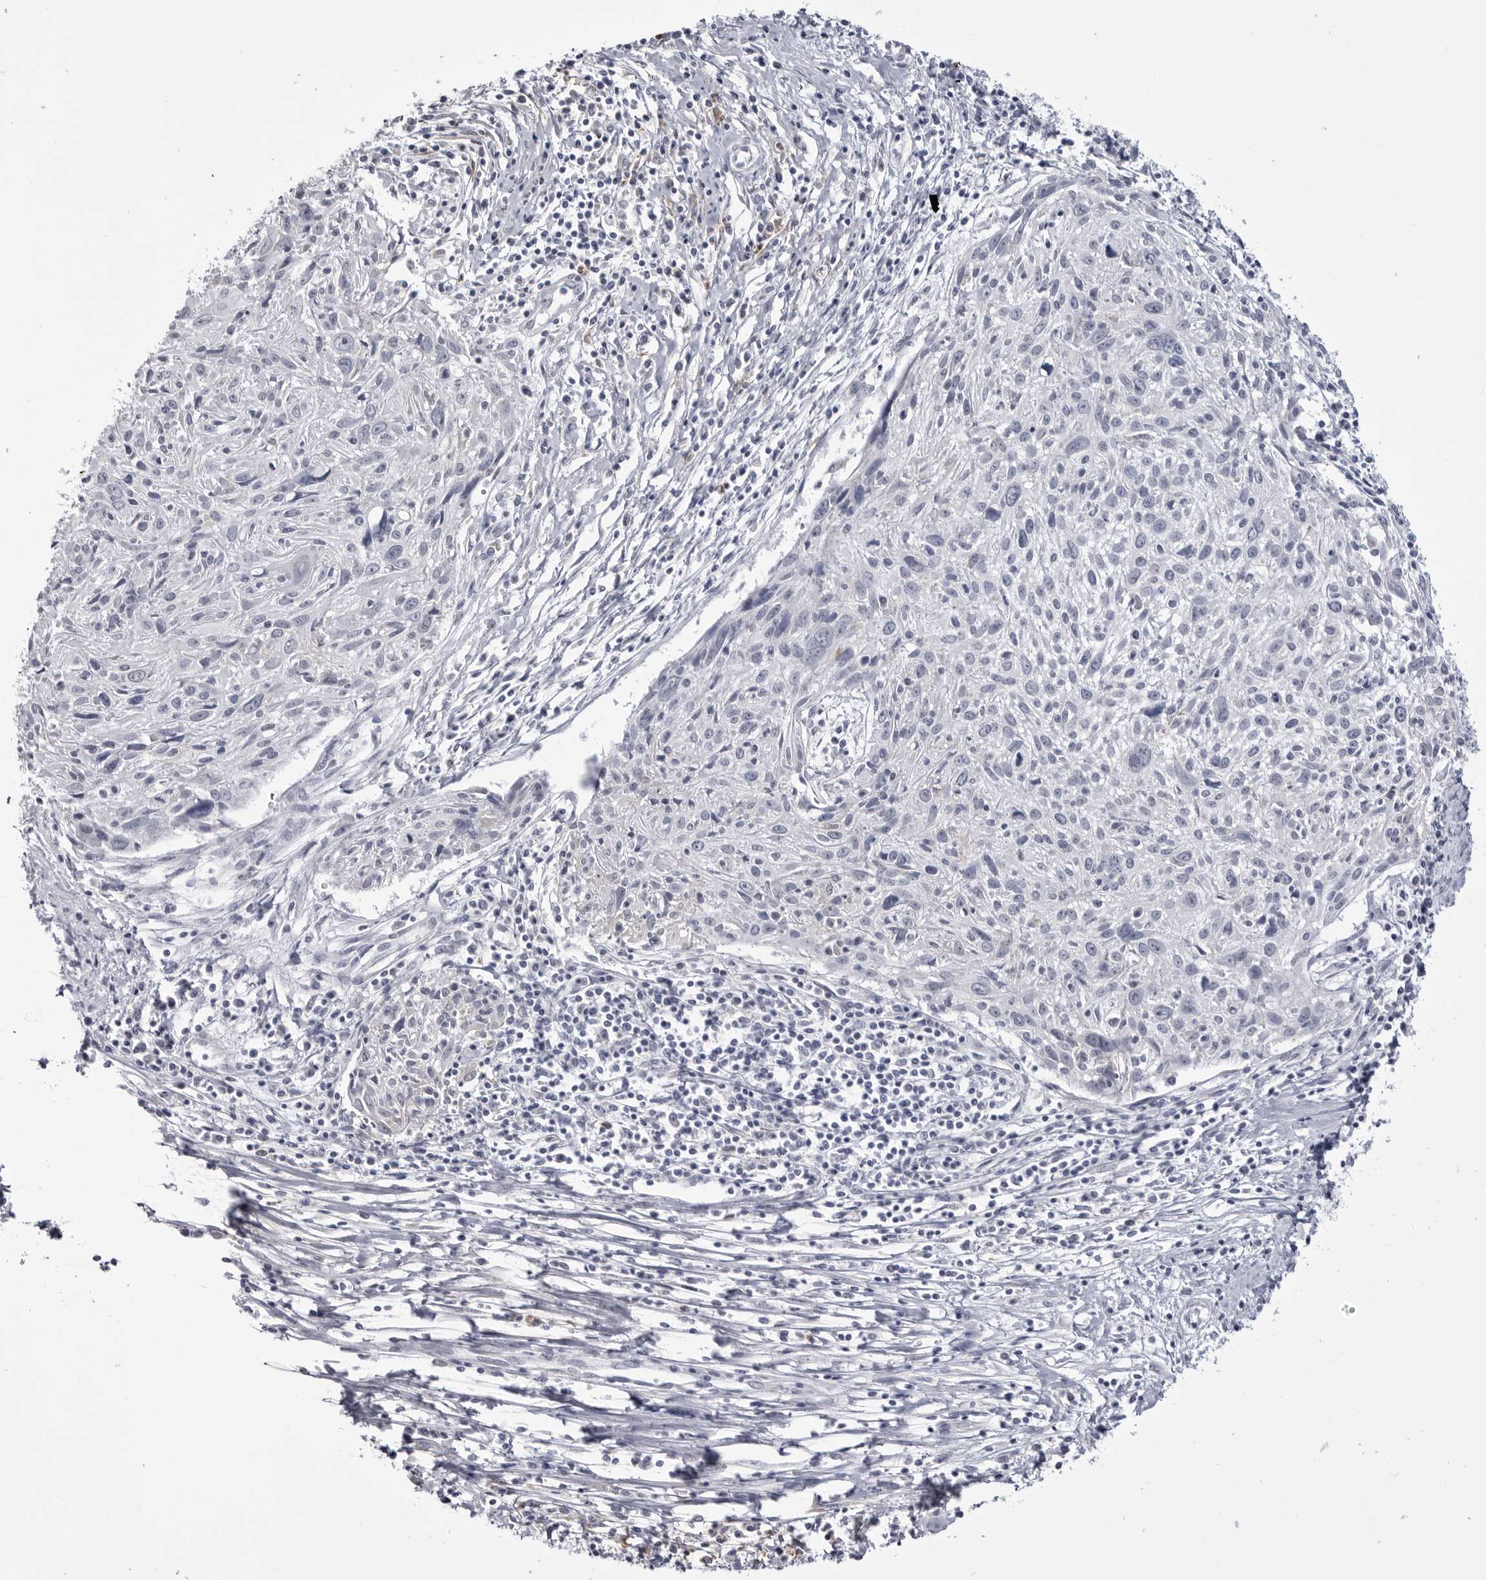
{"staining": {"intensity": "negative", "quantity": "none", "location": "none"}, "tissue": "cervical cancer", "cell_type": "Tumor cells", "image_type": "cancer", "snomed": [{"axis": "morphology", "description": "Squamous cell carcinoma, NOS"}, {"axis": "topography", "description": "Cervix"}], "caption": "Immunohistochemistry (IHC) image of neoplastic tissue: human cervical squamous cell carcinoma stained with DAB displays no significant protein staining in tumor cells. (Stains: DAB (3,3'-diaminobenzidine) immunohistochemistry with hematoxylin counter stain, Microscopy: brightfield microscopy at high magnification).", "gene": "STAP2", "patient": {"sex": "female", "age": 51}}